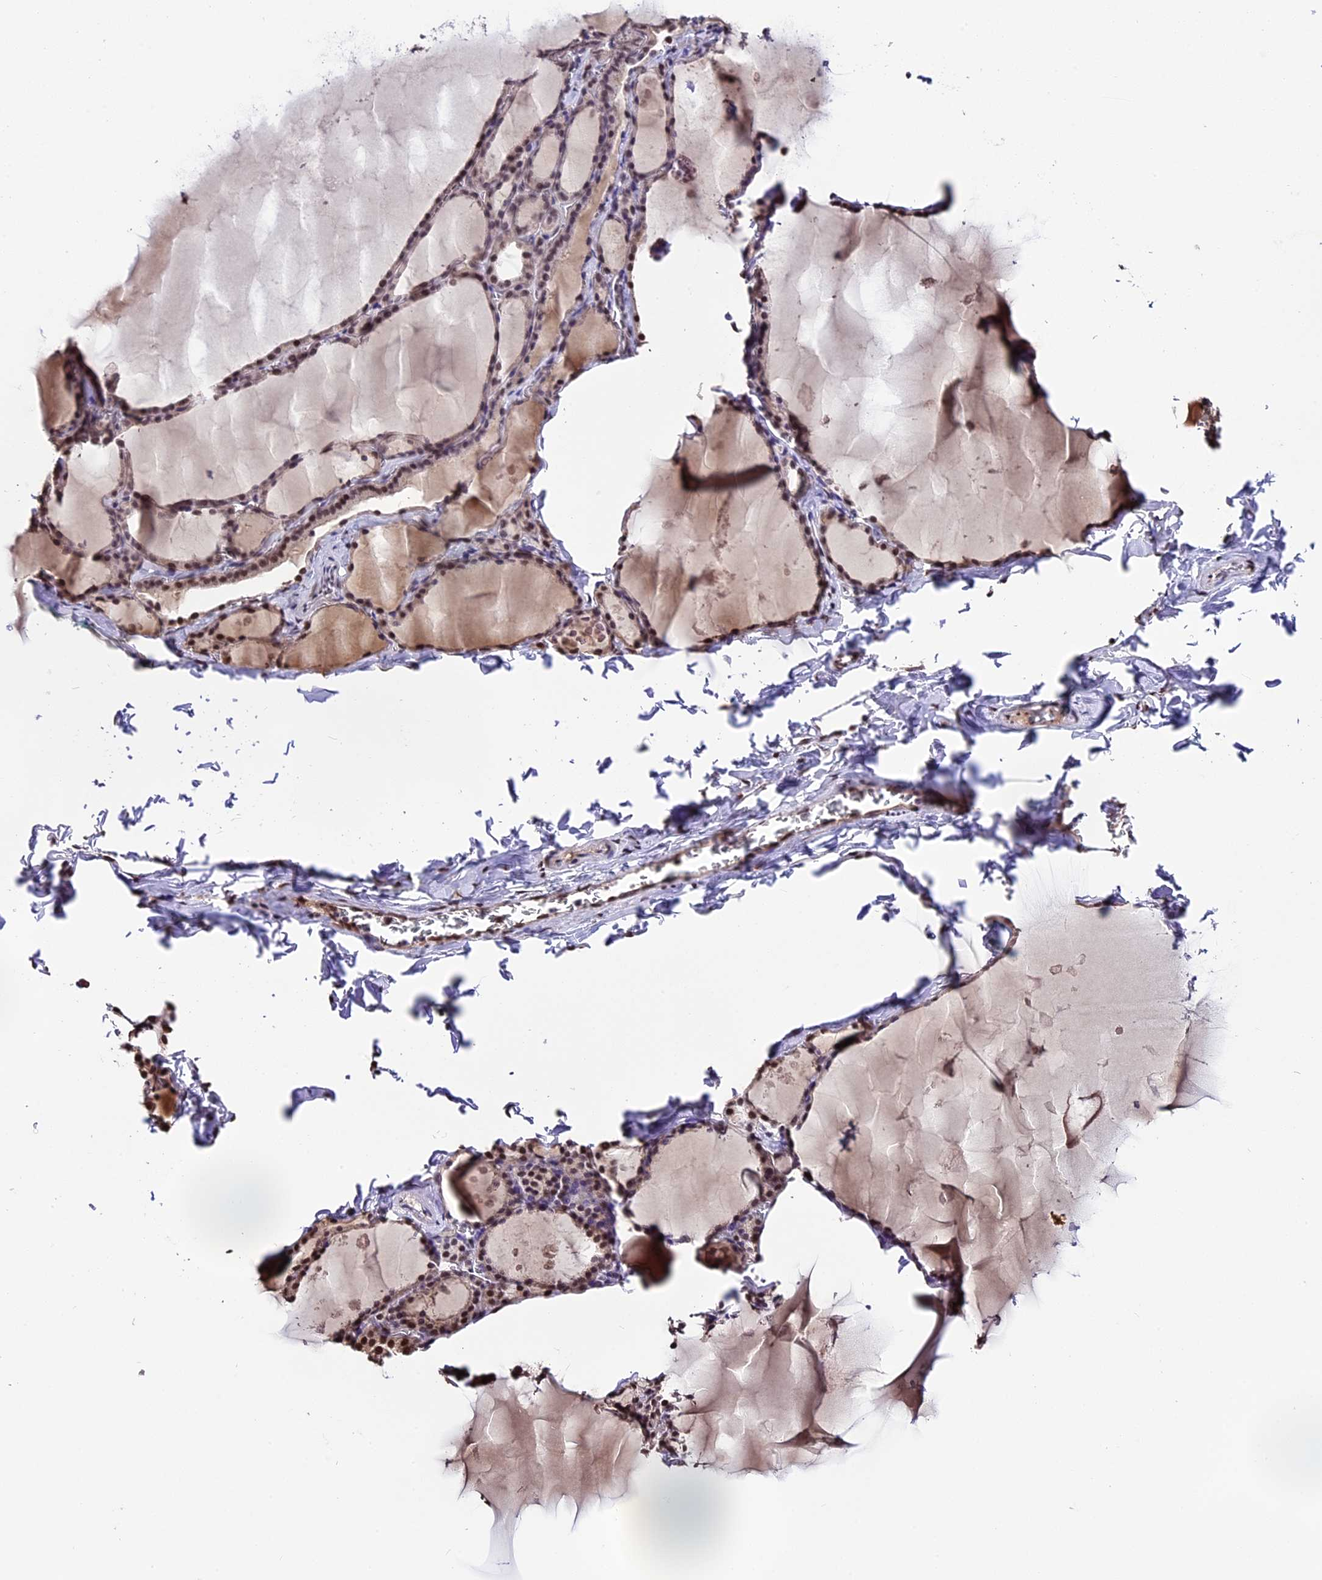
{"staining": {"intensity": "moderate", "quantity": ">75%", "location": "nuclear"}, "tissue": "thyroid gland", "cell_type": "Glandular cells", "image_type": "normal", "snomed": [{"axis": "morphology", "description": "Normal tissue, NOS"}, {"axis": "topography", "description": "Thyroid gland"}], "caption": "Immunohistochemical staining of benign thyroid gland demonstrates medium levels of moderate nuclear expression in approximately >75% of glandular cells. Ihc stains the protein of interest in brown and the nuclei are stained blue.", "gene": "POLR3E", "patient": {"sex": "male", "age": 56}}